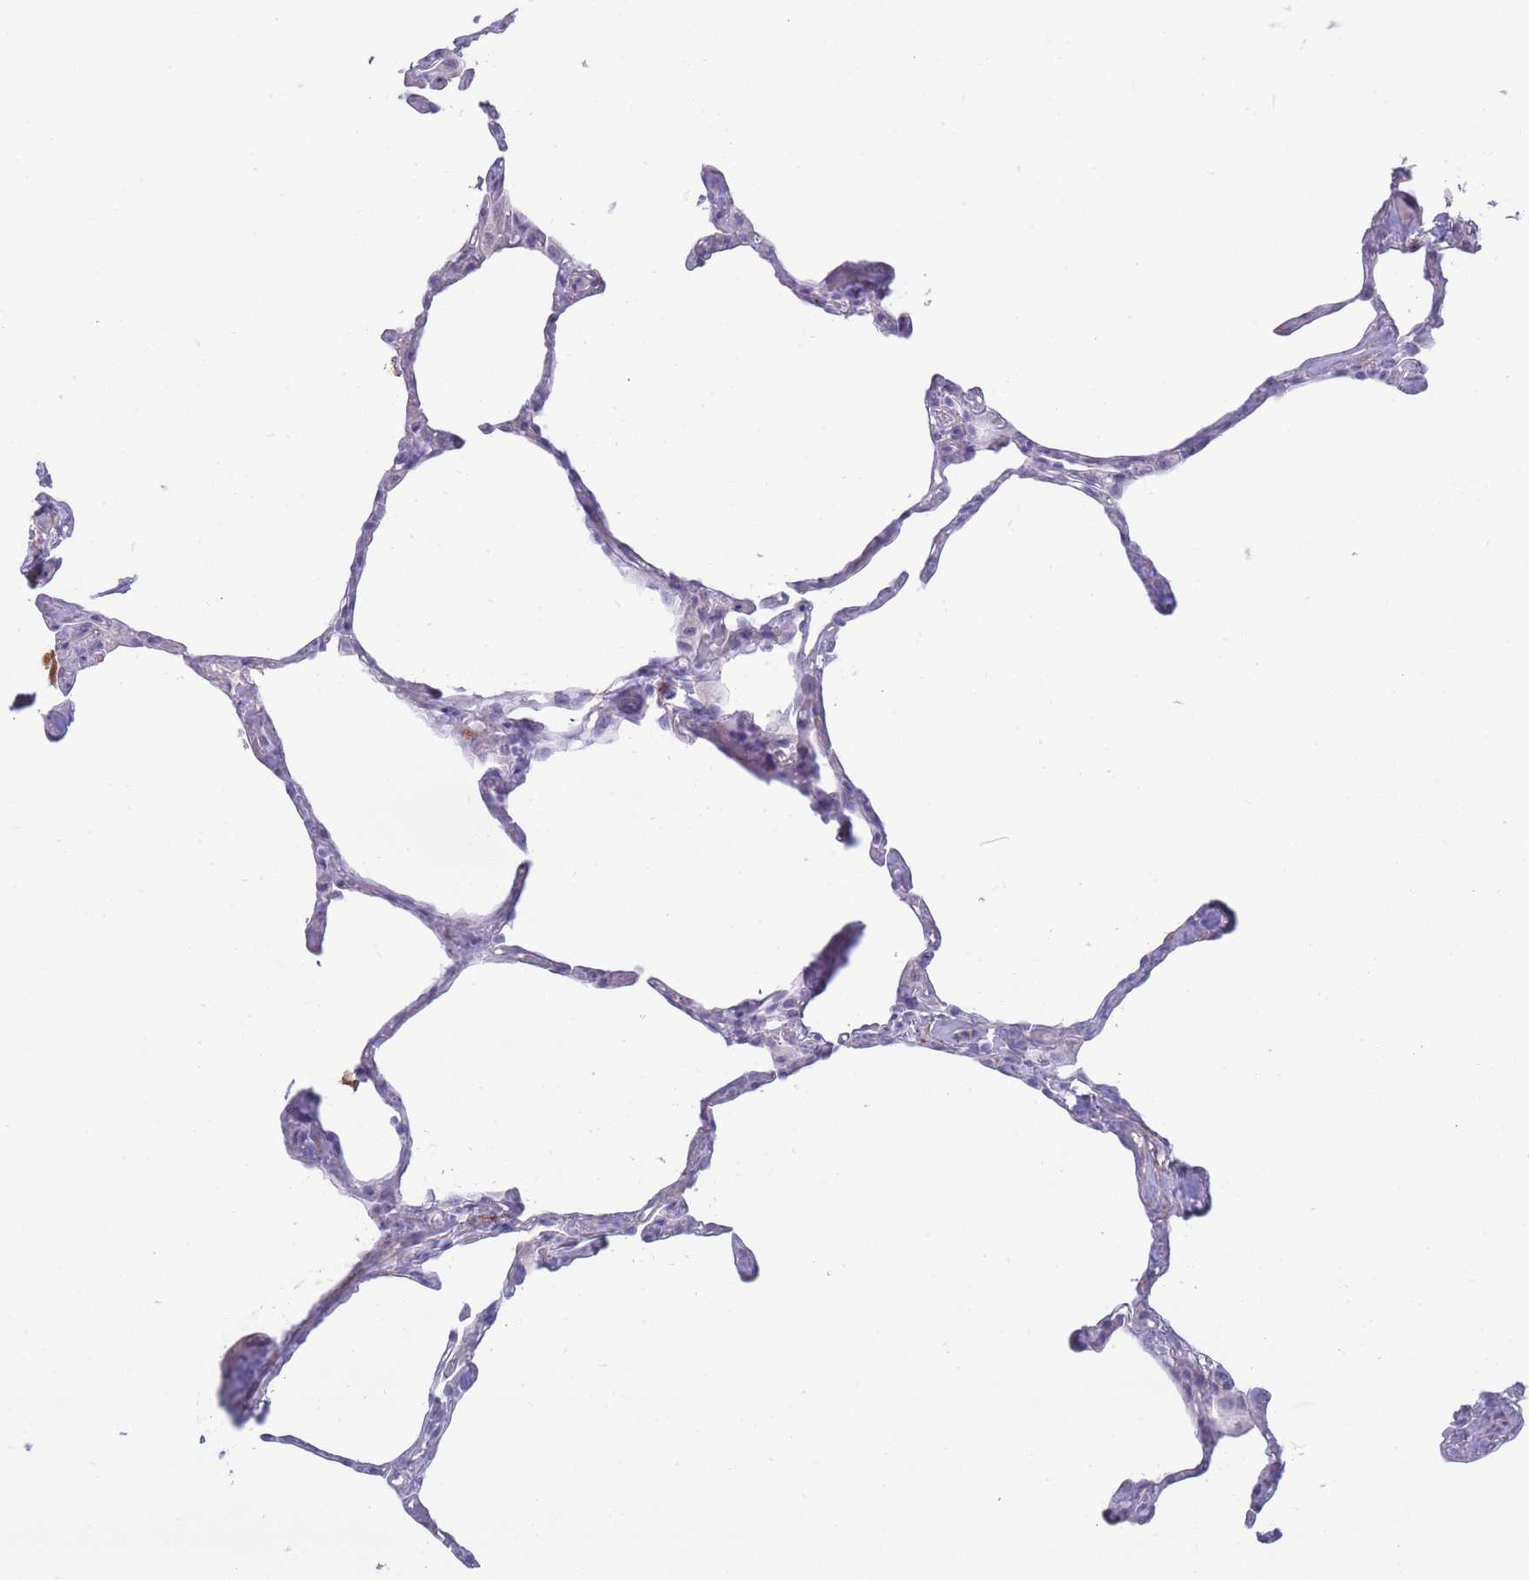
{"staining": {"intensity": "negative", "quantity": "none", "location": "none"}, "tissue": "lung", "cell_type": "Alveolar cells", "image_type": "normal", "snomed": [{"axis": "morphology", "description": "Normal tissue, NOS"}, {"axis": "topography", "description": "Lung"}], "caption": "High magnification brightfield microscopy of benign lung stained with DAB (brown) and counterstained with hematoxylin (blue): alveolar cells show no significant staining.", "gene": "UTP14A", "patient": {"sex": "male", "age": 65}}